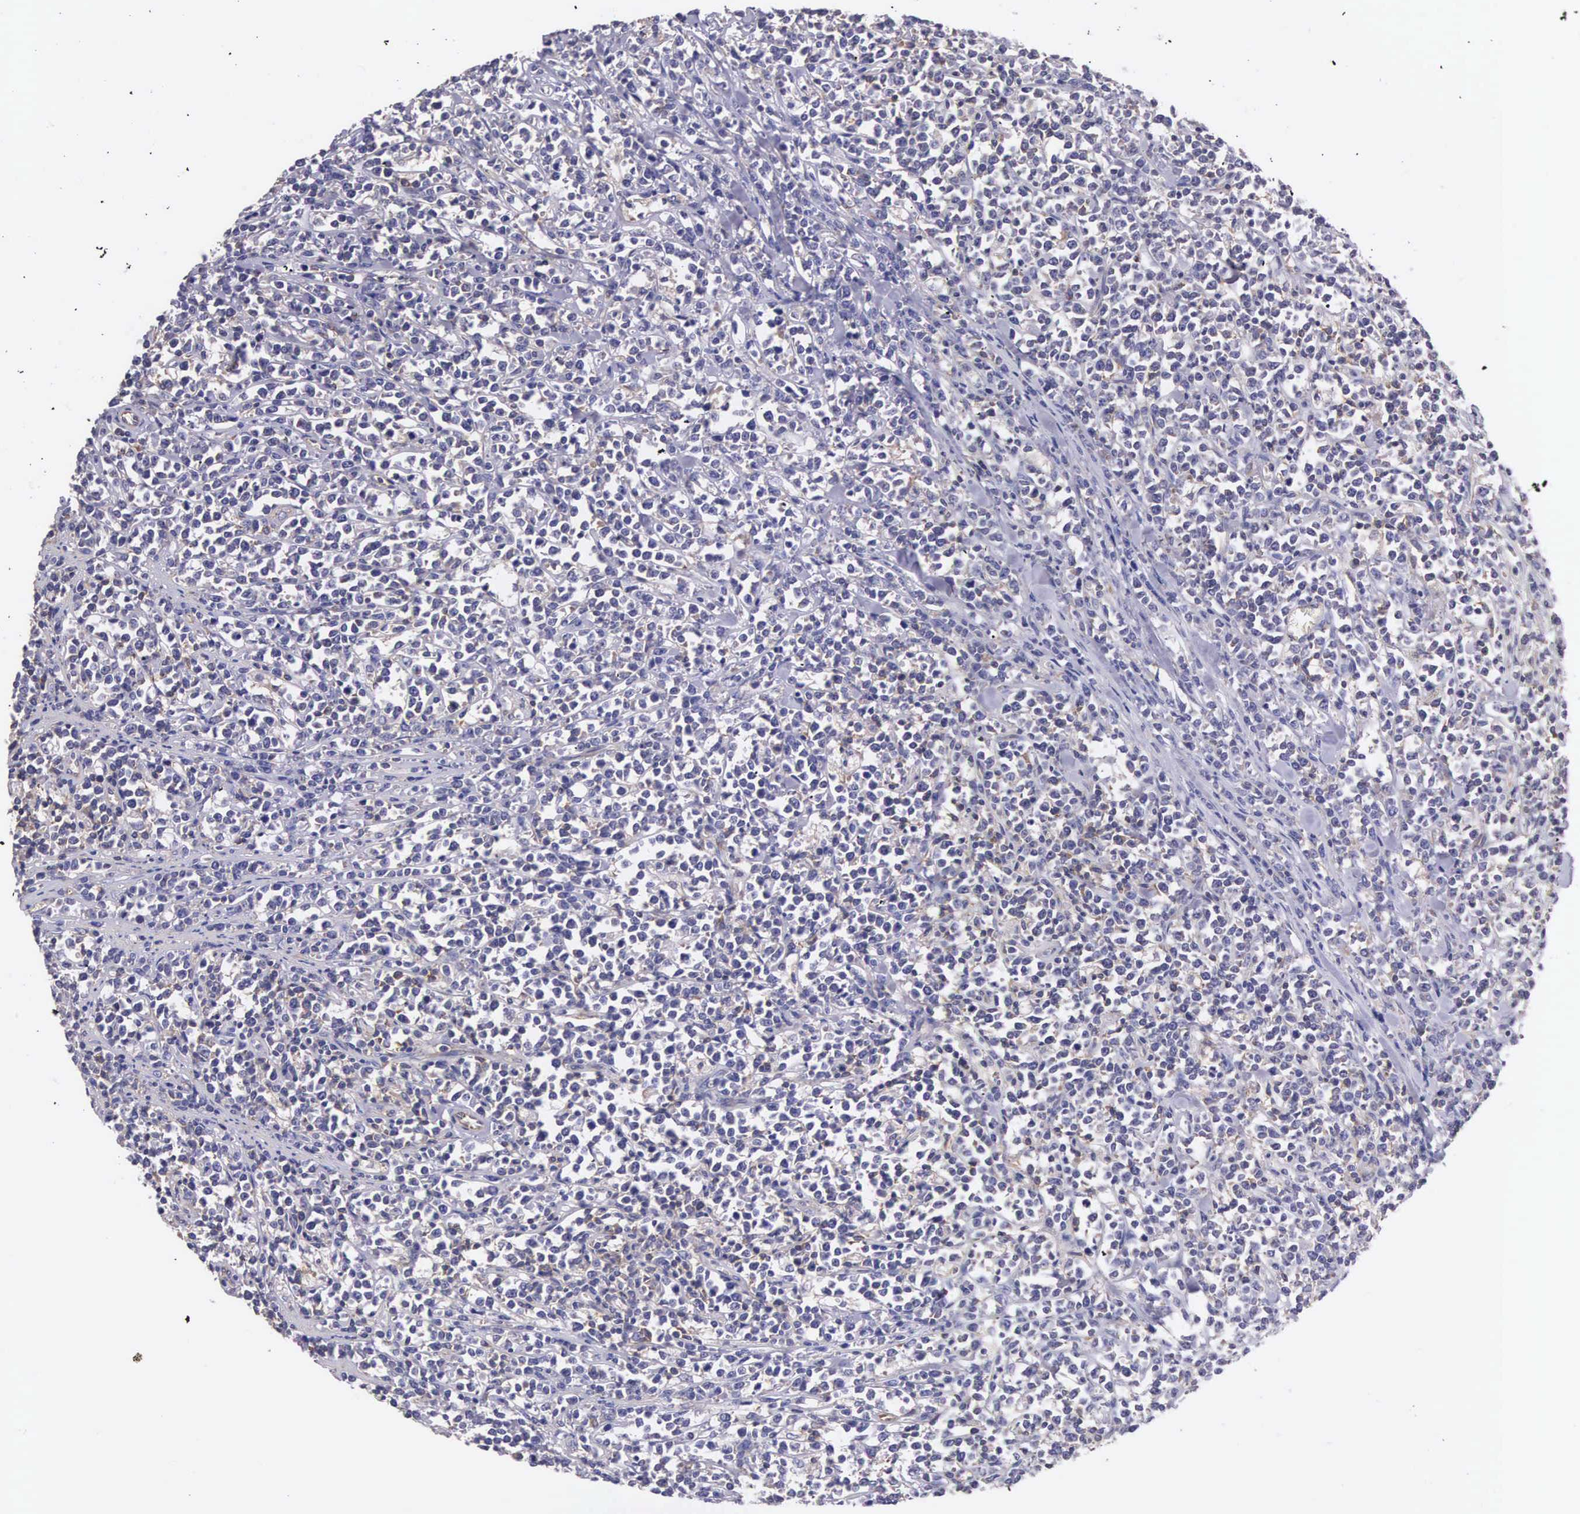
{"staining": {"intensity": "negative", "quantity": "none", "location": "none"}, "tissue": "lymphoma", "cell_type": "Tumor cells", "image_type": "cancer", "snomed": [{"axis": "morphology", "description": "Malignant lymphoma, non-Hodgkin's type, High grade"}, {"axis": "topography", "description": "Small intestine"}, {"axis": "topography", "description": "Colon"}], "caption": "High-grade malignant lymphoma, non-Hodgkin's type was stained to show a protein in brown. There is no significant staining in tumor cells.", "gene": "OSBPL3", "patient": {"sex": "male", "age": 8}}